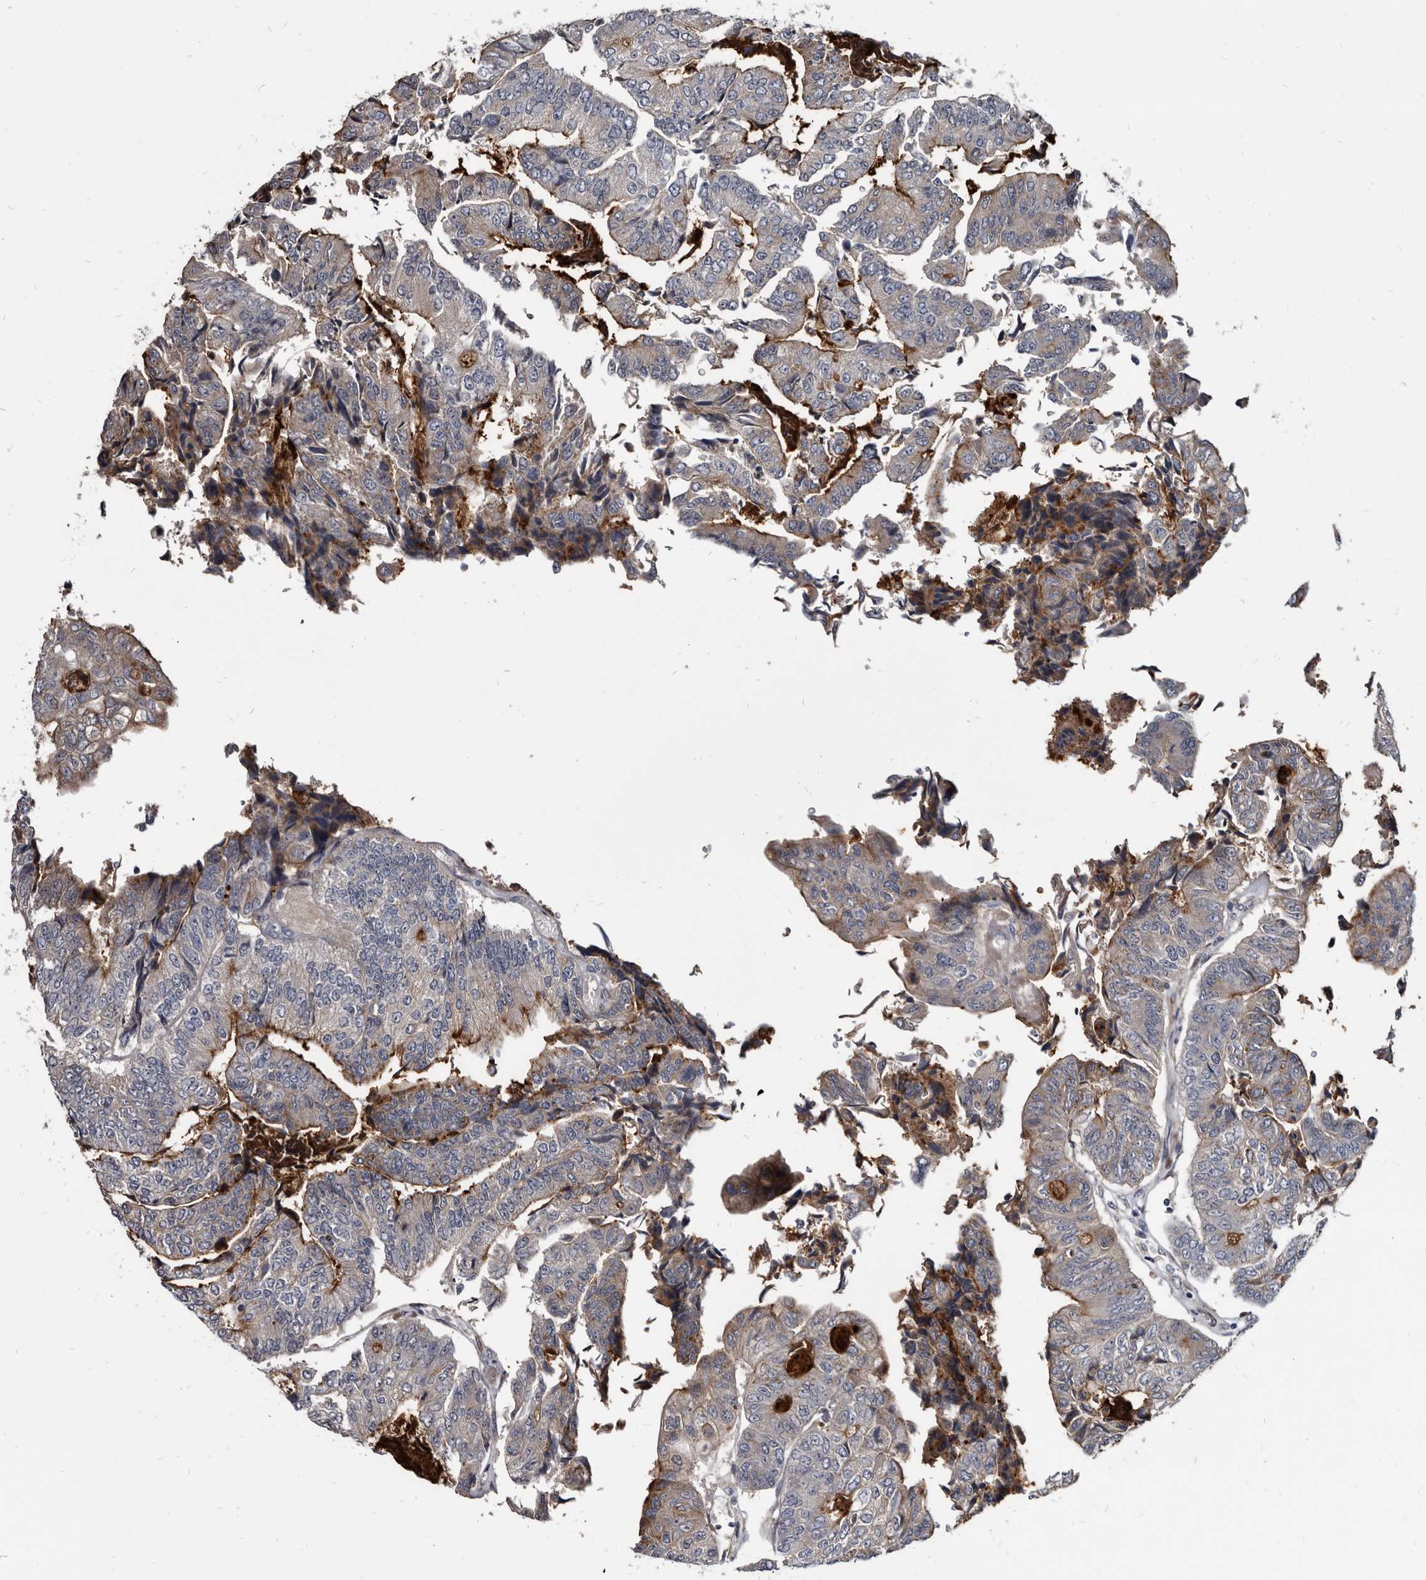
{"staining": {"intensity": "moderate", "quantity": "25%-75%", "location": "cytoplasmic/membranous"}, "tissue": "colorectal cancer", "cell_type": "Tumor cells", "image_type": "cancer", "snomed": [{"axis": "morphology", "description": "Adenocarcinoma, NOS"}, {"axis": "topography", "description": "Colon"}], "caption": "Brown immunohistochemical staining in human colorectal cancer shows moderate cytoplasmic/membranous positivity in approximately 25%-75% of tumor cells.", "gene": "PRSS8", "patient": {"sex": "female", "age": 67}}